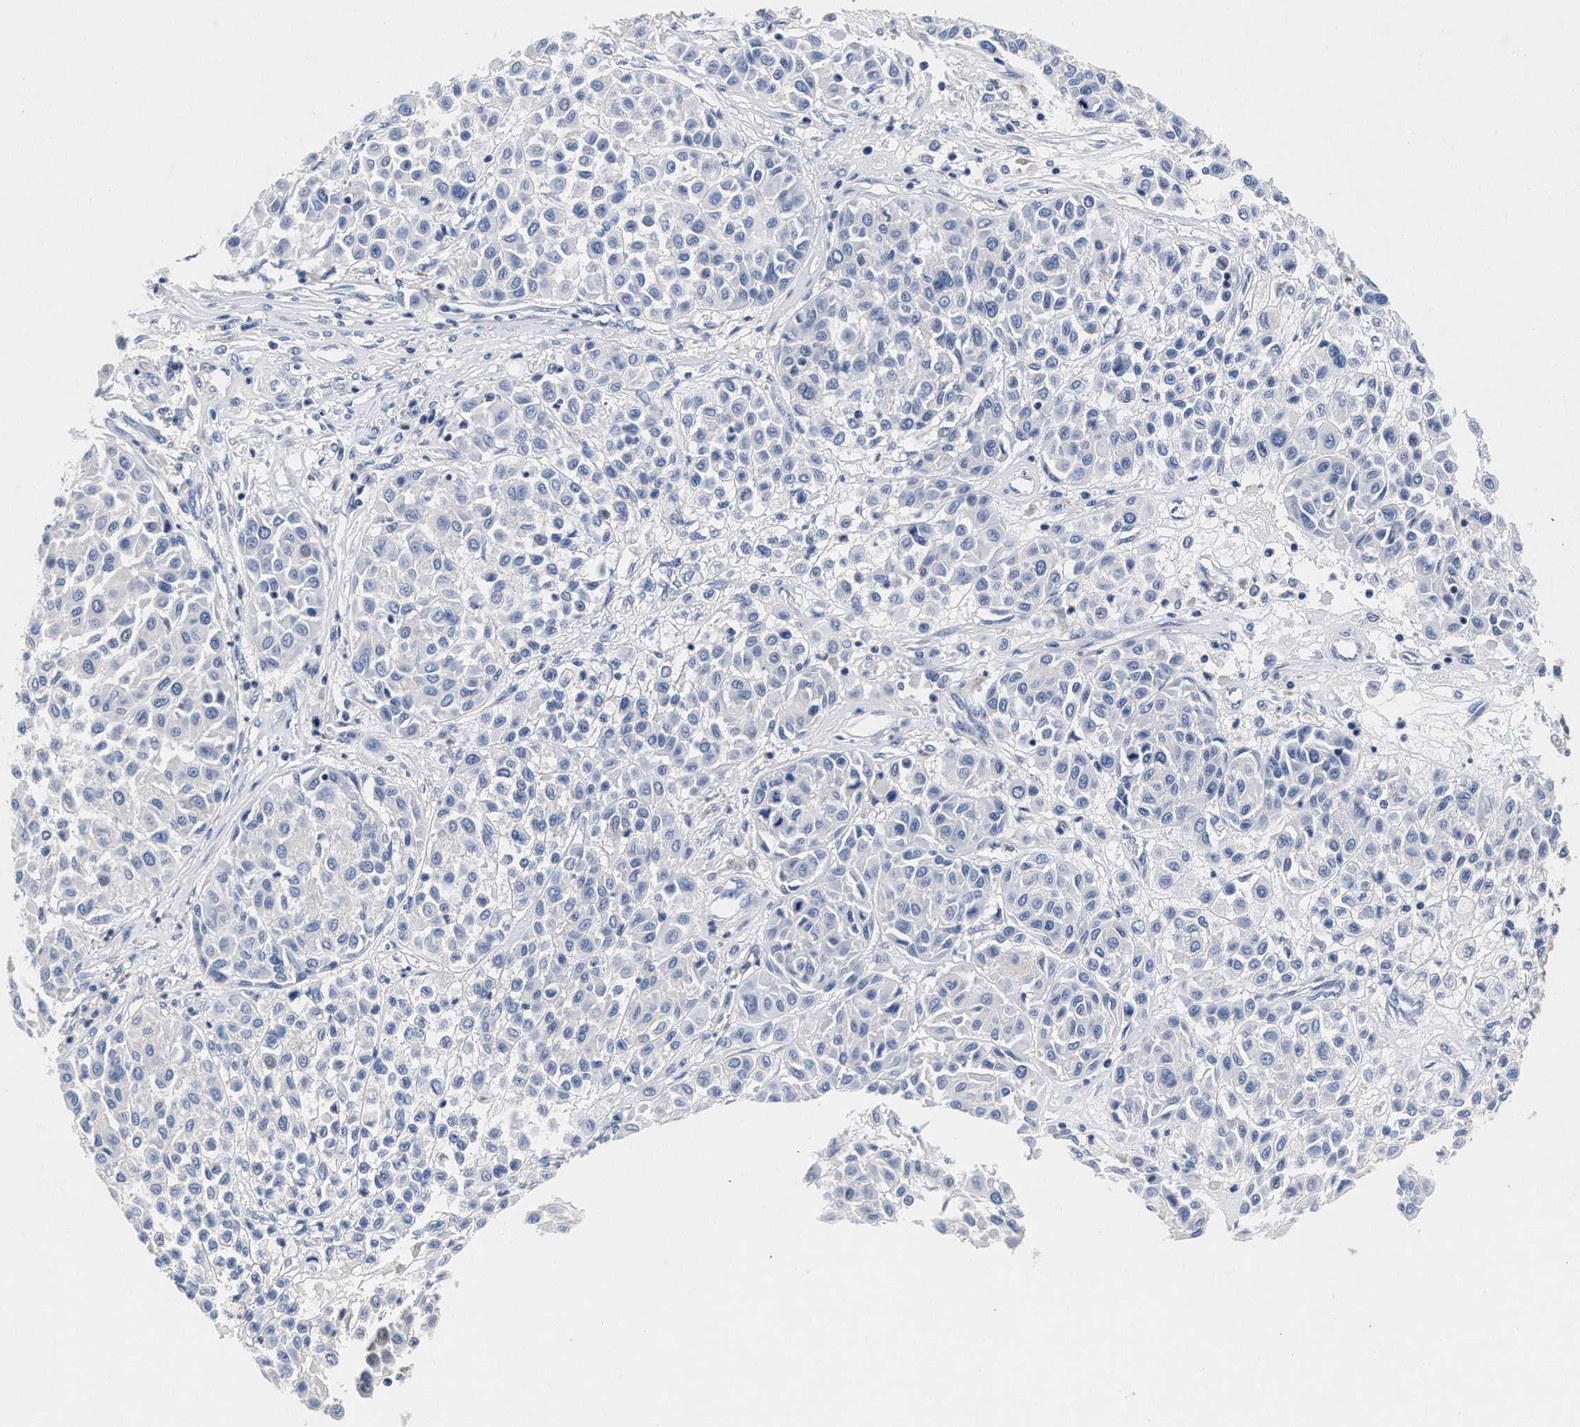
{"staining": {"intensity": "negative", "quantity": "none", "location": "none"}, "tissue": "melanoma", "cell_type": "Tumor cells", "image_type": "cancer", "snomed": [{"axis": "morphology", "description": "Malignant melanoma, Metastatic site"}, {"axis": "topography", "description": "Soft tissue"}], "caption": "This is an immunohistochemistry (IHC) image of human malignant melanoma (metastatic site). There is no expression in tumor cells.", "gene": "GNAI3", "patient": {"sex": "male", "age": 41}}